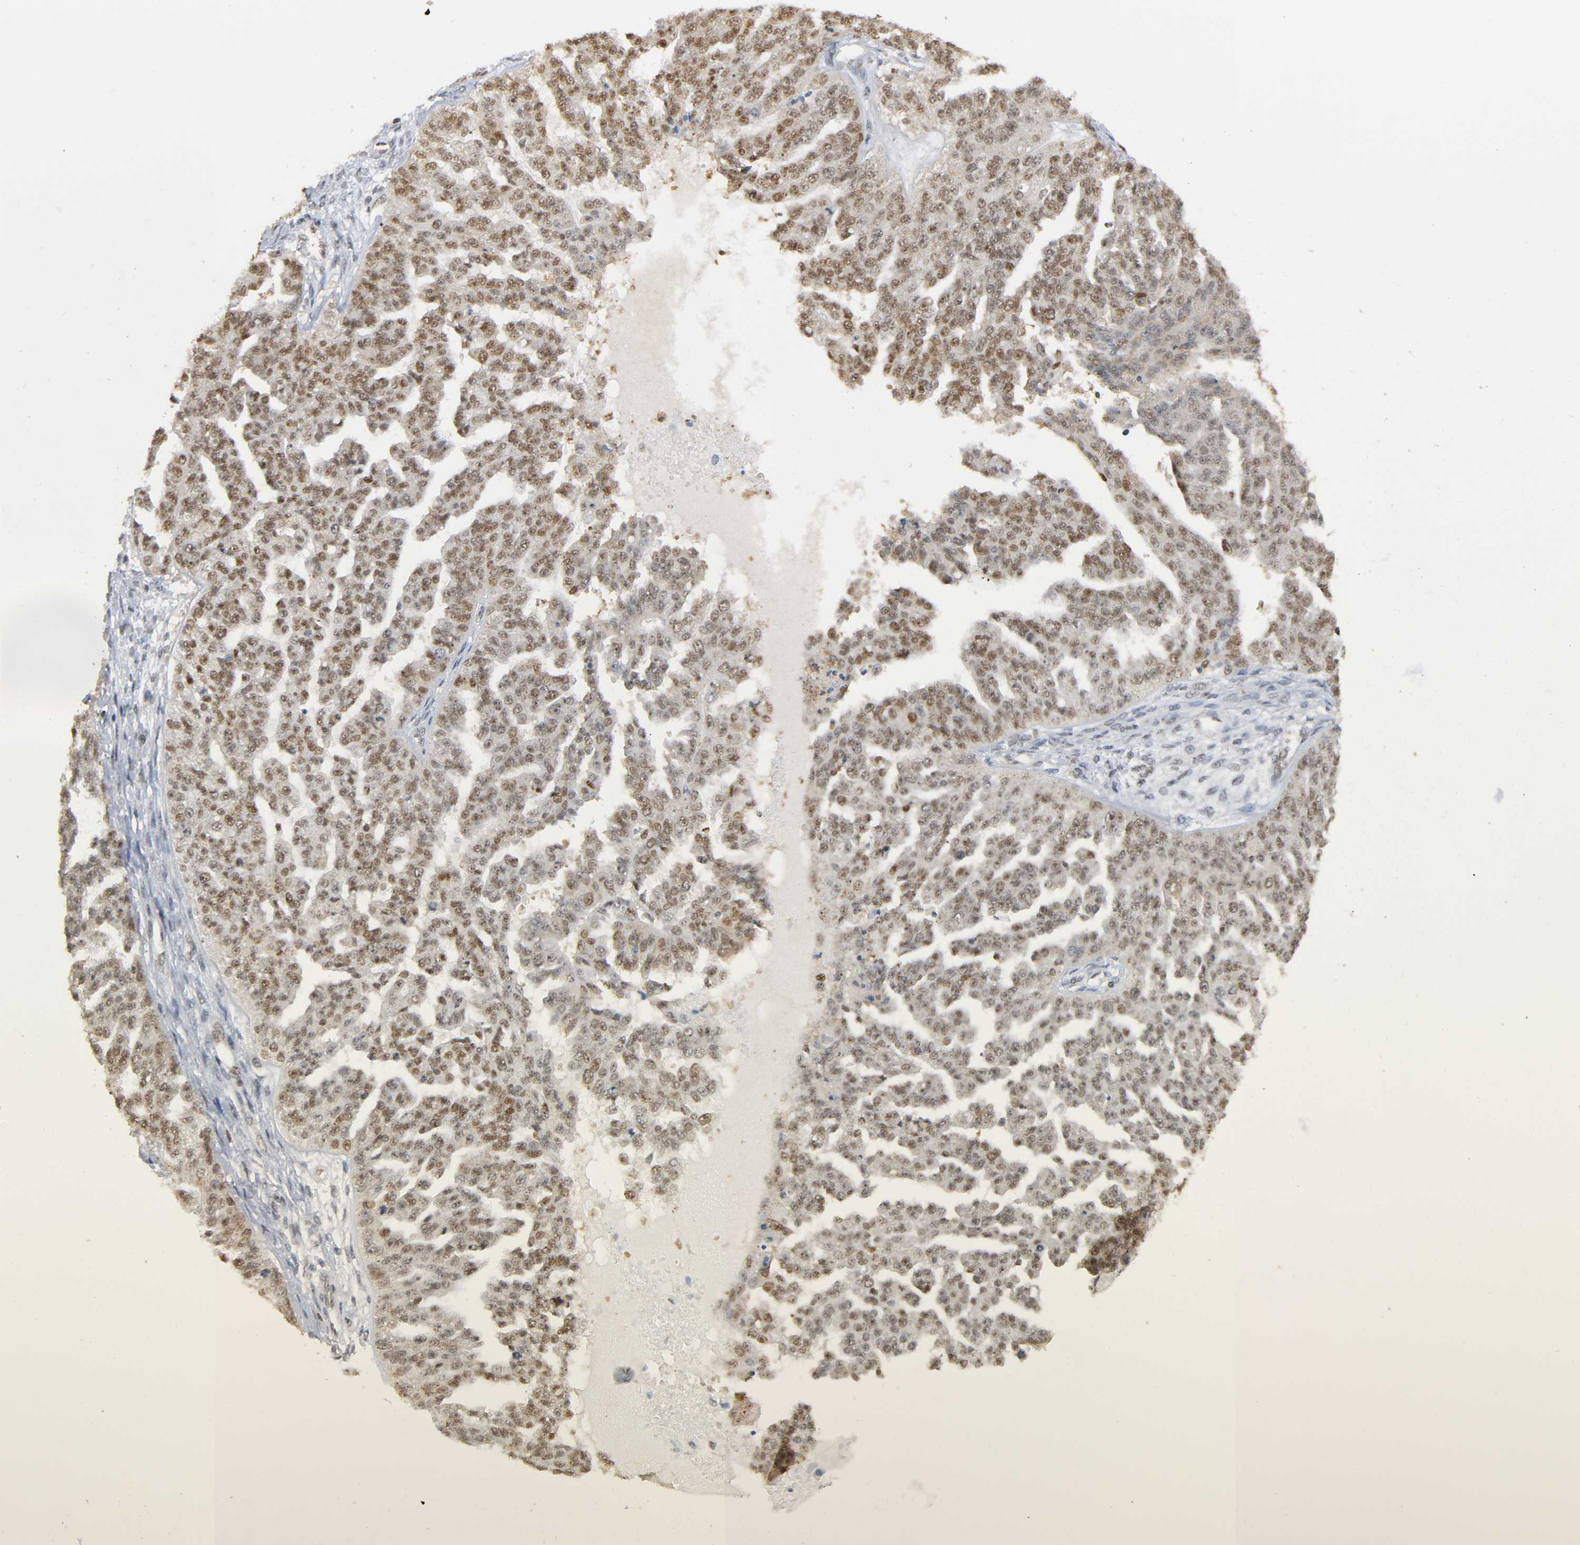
{"staining": {"intensity": "moderate", "quantity": ">75%", "location": "nuclear"}, "tissue": "ovarian cancer", "cell_type": "Tumor cells", "image_type": "cancer", "snomed": [{"axis": "morphology", "description": "Cystadenocarcinoma, serous, NOS"}, {"axis": "topography", "description": "Ovary"}], "caption": "Tumor cells demonstrate moderate nuclear positivity in approximately >75% of cells in serous cystadenocarcinoma (ovarian).", "gene": "SUMO1", "patient": {"sex": "female", "age": 58}}